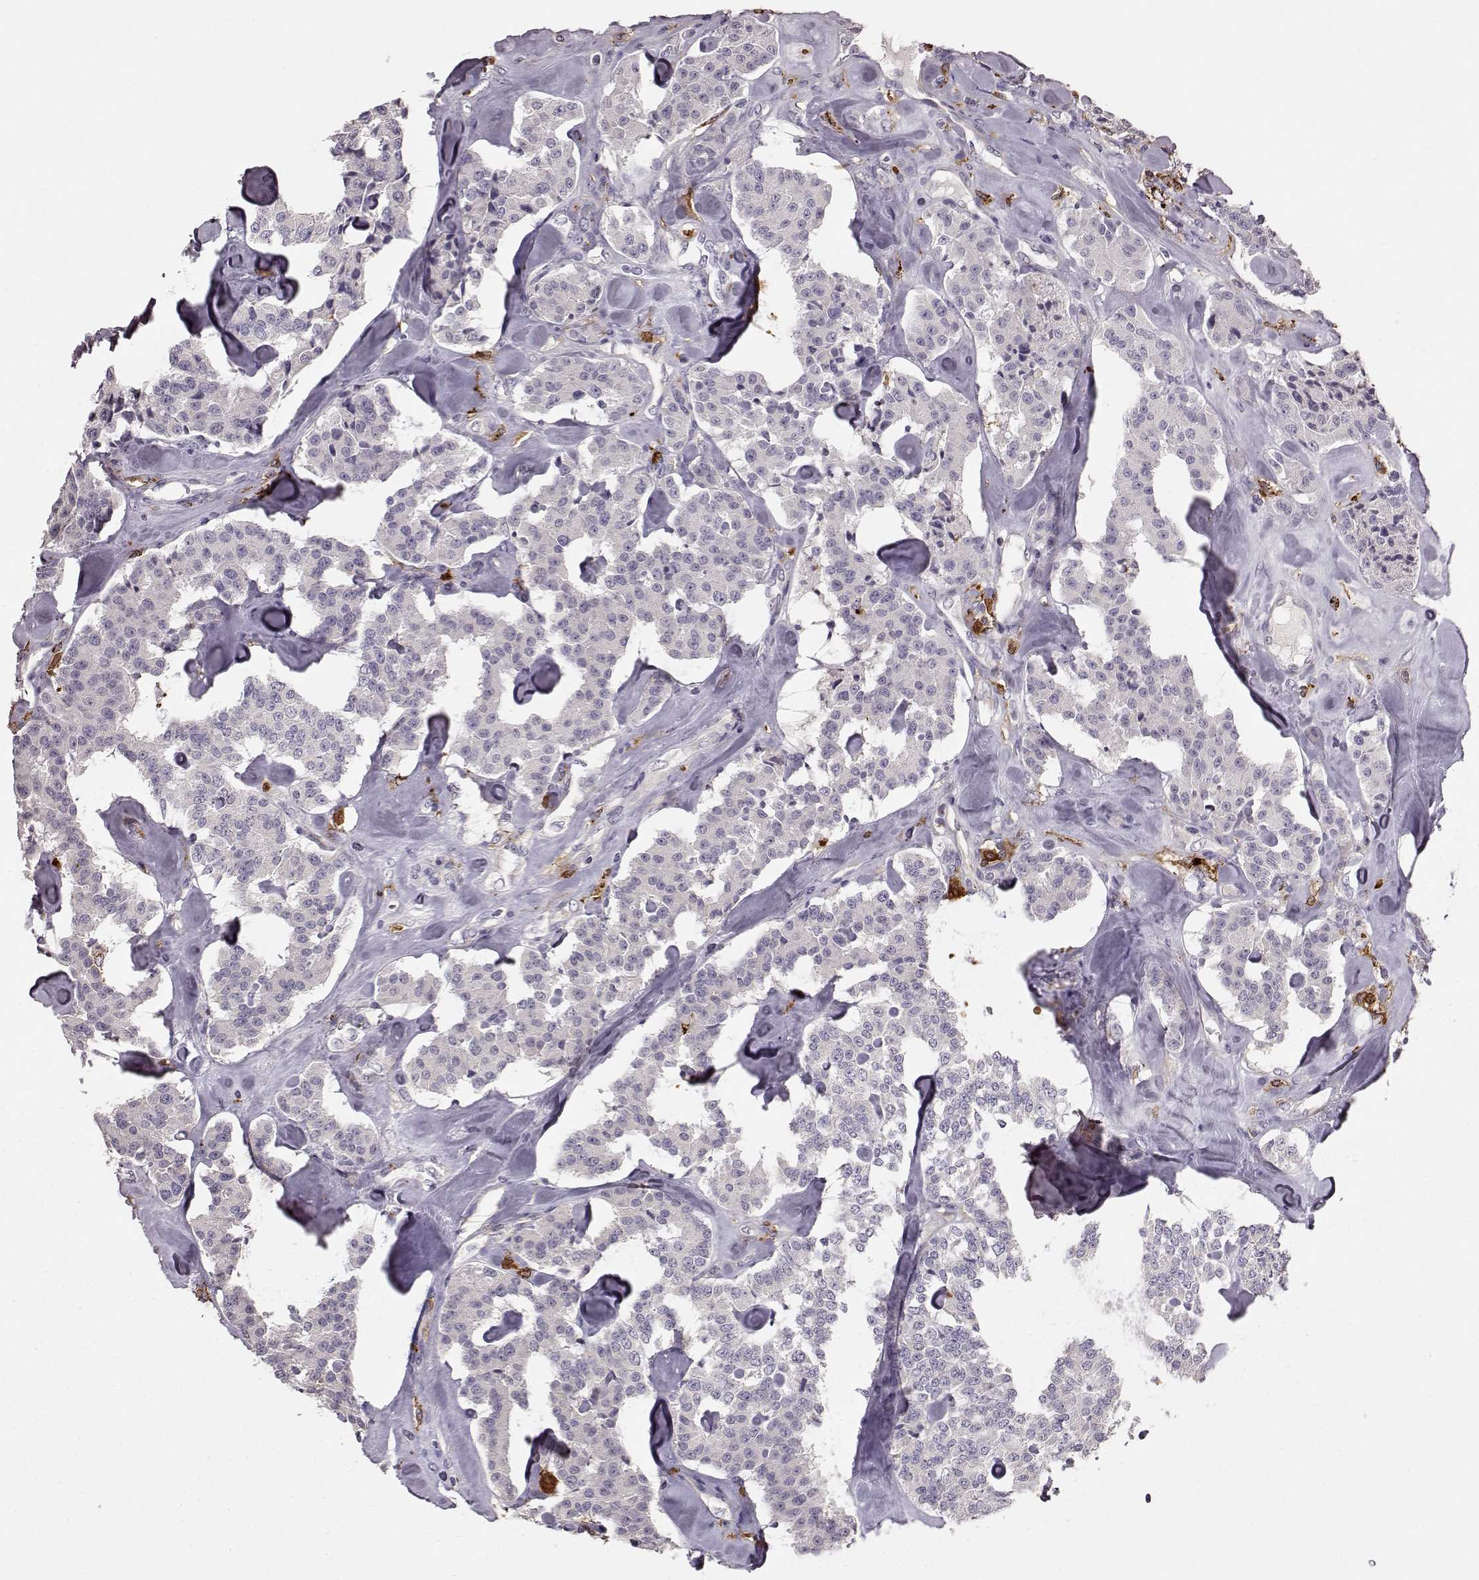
{"staining": {"intensity": "negative", "quantity": "none", "location": "none"}, "tissue": "carcinoid", "cell_type": "Tumor cells", "image_type": "cancer", "snomed": [{"axis": "morphology", "description": "Carcinoid, malignant, NOS"}, {"axis": "topography", "description": "Pancreas"}], "caption": "Carcinoid was stained to show a protein in brown. There is no significant staining in tumor cells.", "gene": "CCNF", "patient": {"sex": "male", "age": 41}}